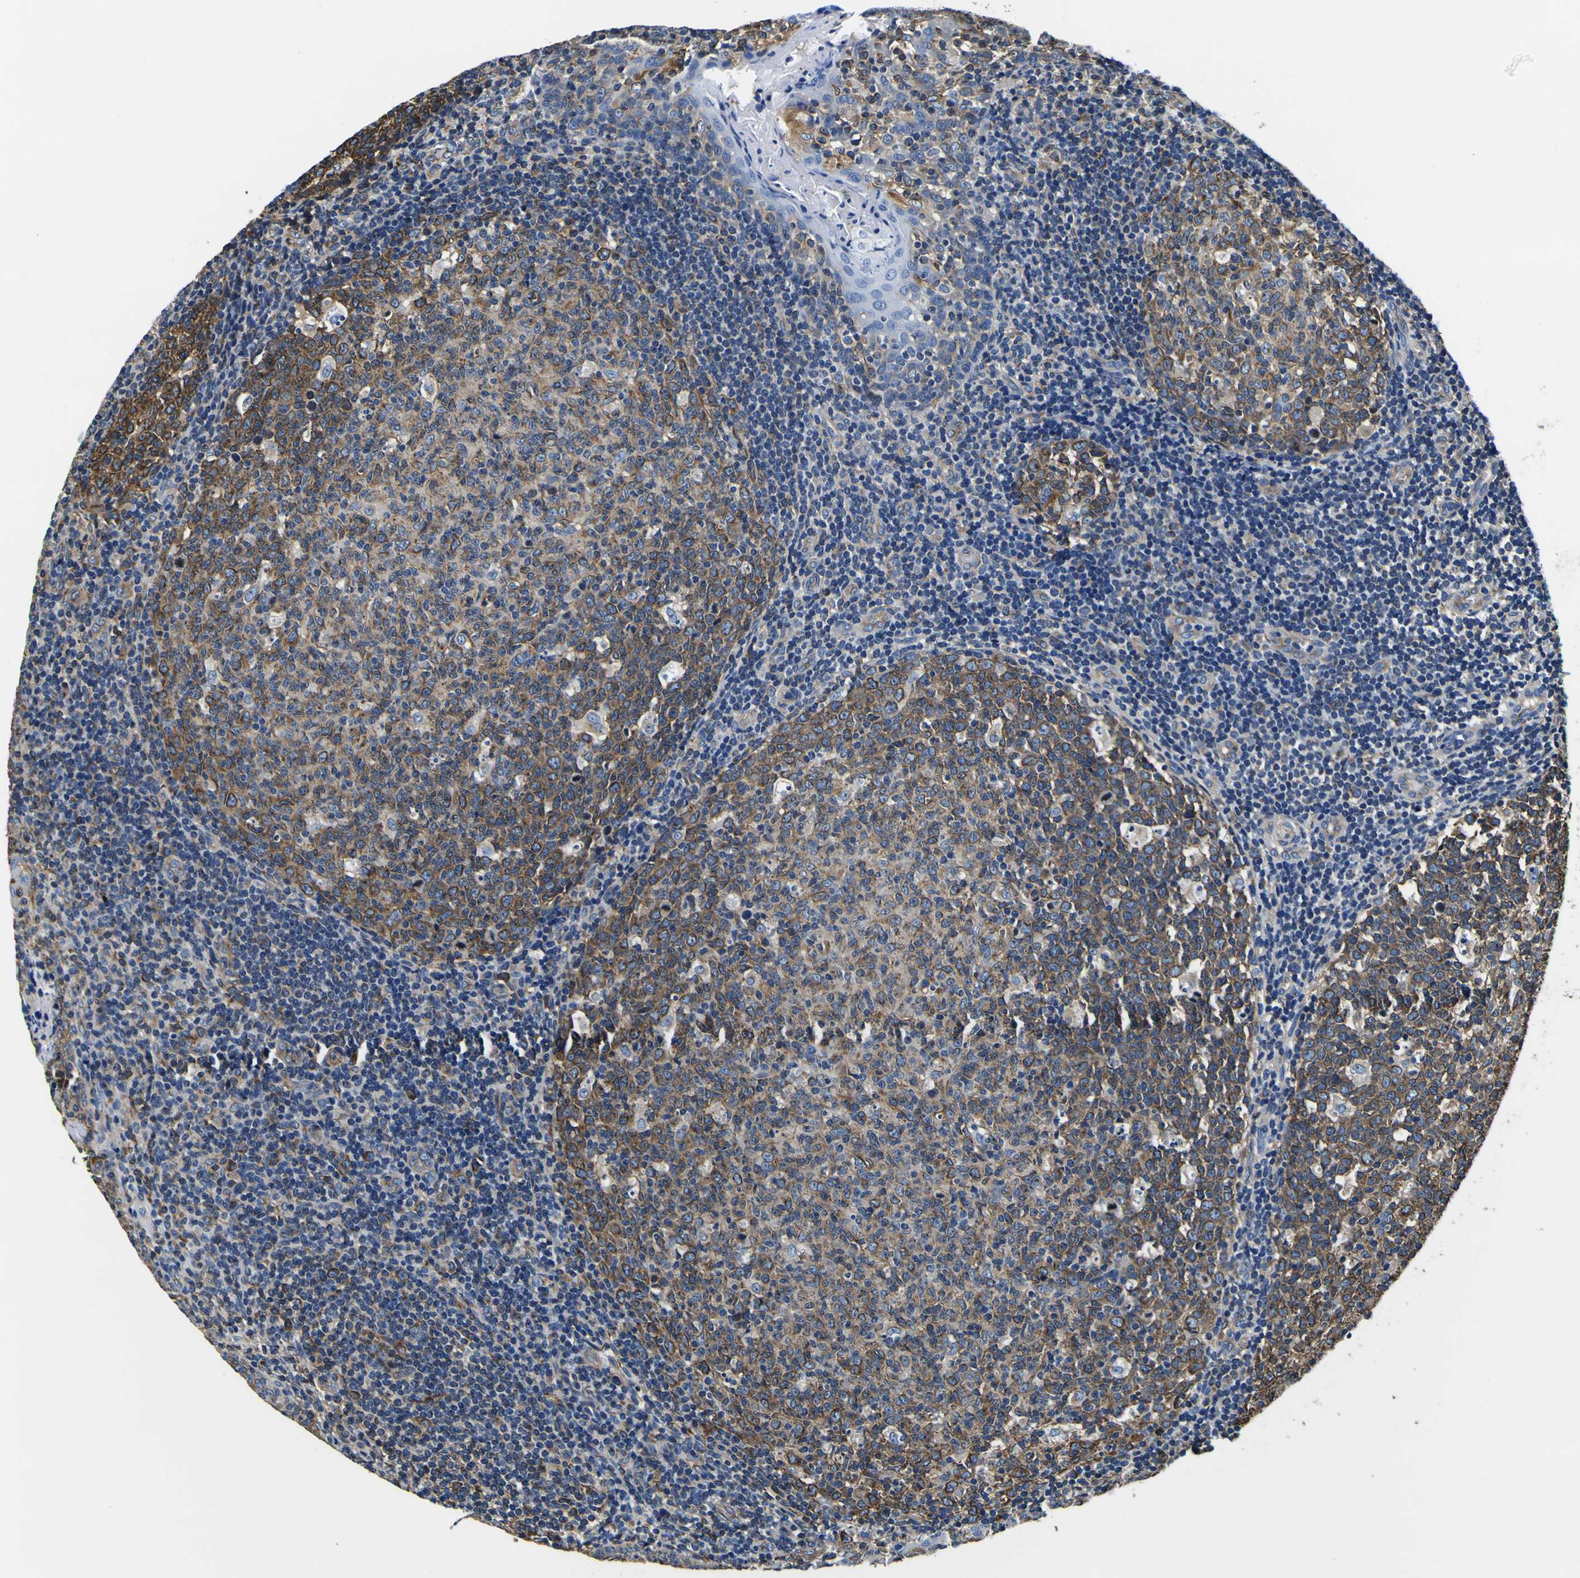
{"staining": {"intensity": "moderate", "quantity": ">75%", "location": "cytoplasmic/membranous"}, "tissue": "tonsil", "cell_type": "Germinal center cells", "image_type": "normal", "snomed": [{"axis": "morphology", "description": "Normal tissue, NOS"}, {"axis": "topography", "description": "Tonsil"}], "caption": "Protein staining reveals moderate cytoplasmic/membranous positivity in approximately >75% of germinal center cells in benign tonsil. (brown staining indicates protein expression, while blue staining denotes nuclei).", "gene": "TUBA1B", "patient": {"sex": "female", "age": 19}}